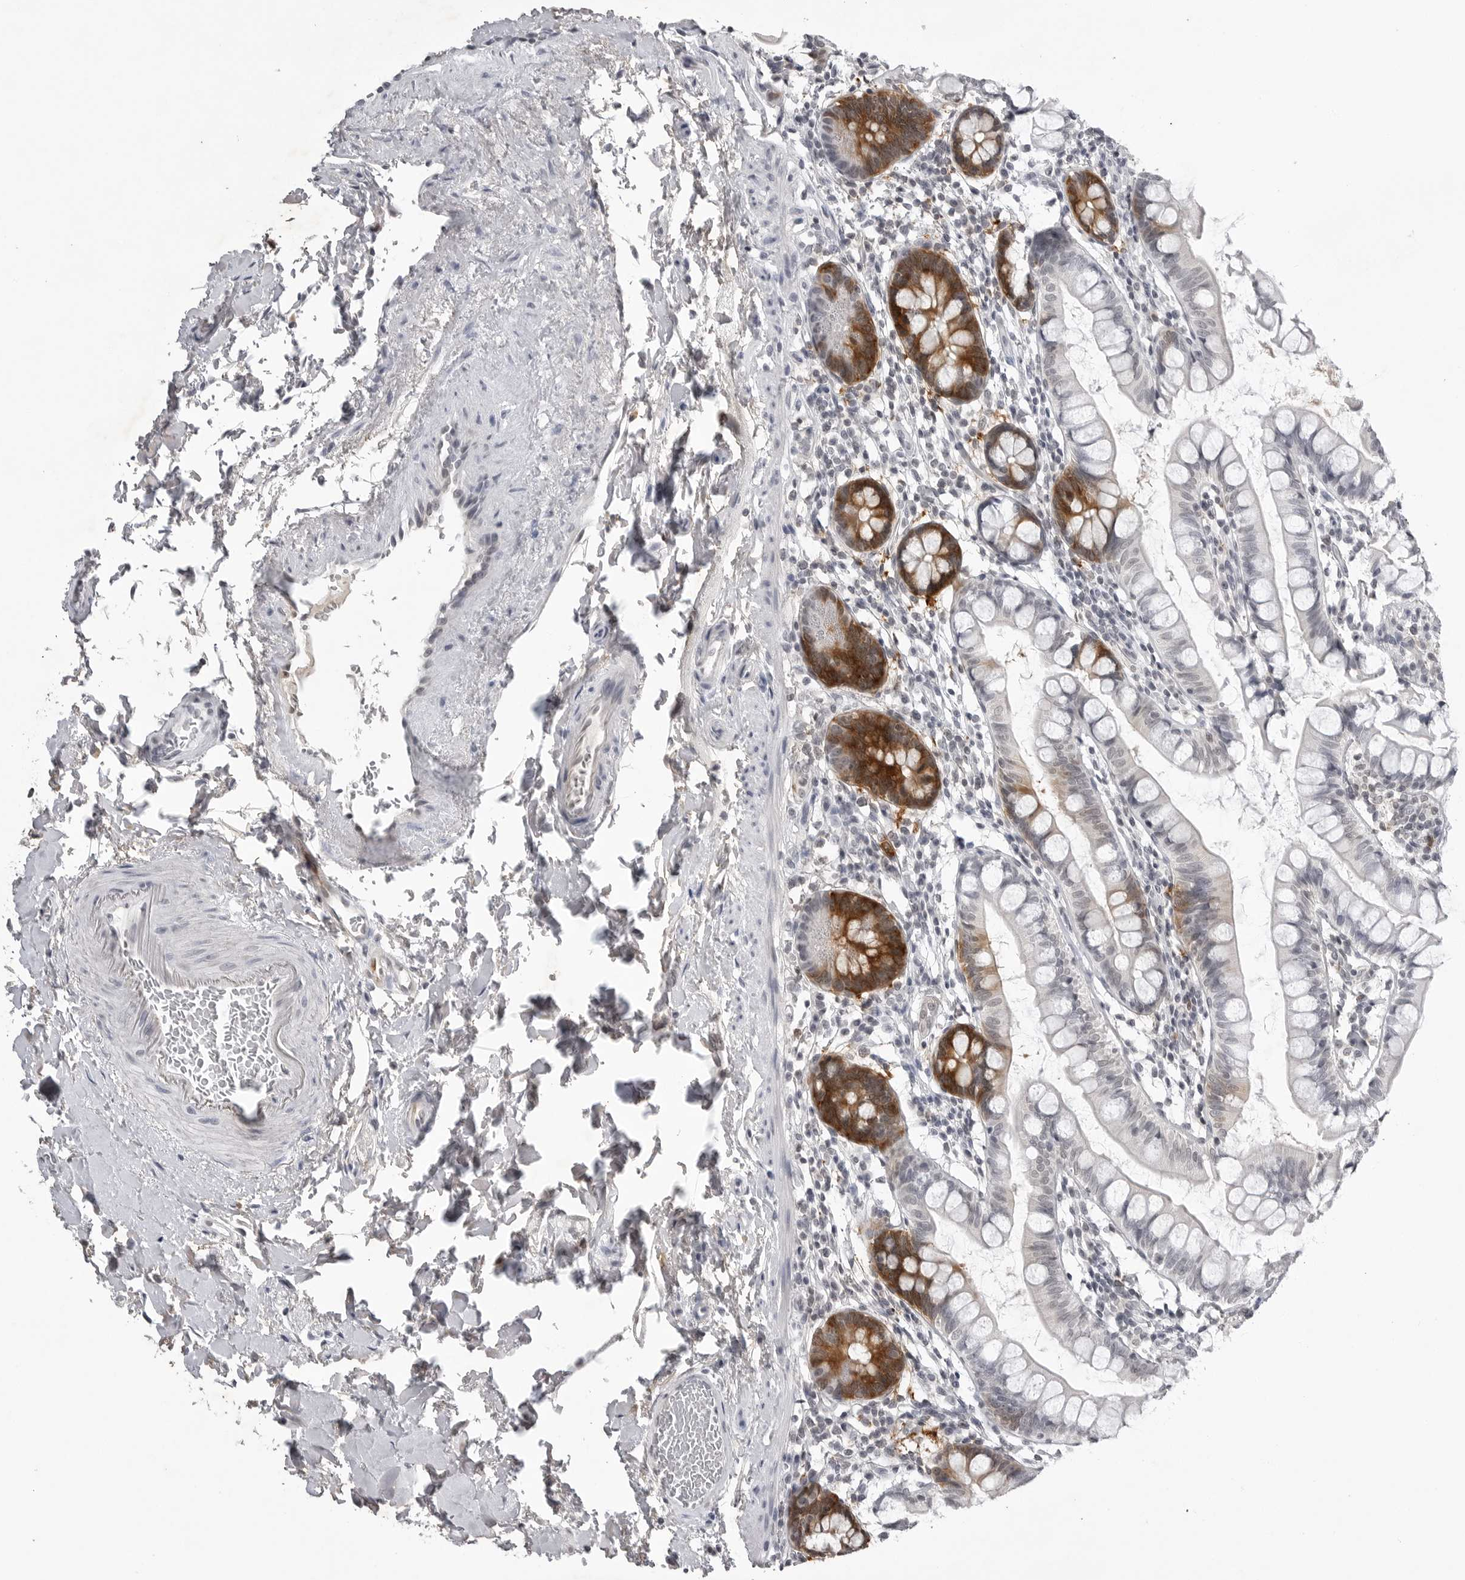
{"staining": {"intensity": "strong", "quantity": "<25%", "location": "cytoplasmic/membranous"}, "tissue": "small intestine", "cell_type": "Glandular cells", "image_type": "normal", "snomed": [{"axis": "morphology", "description": "Normal tissue, NOS"}, {"axis": "topography", "description": "Small intestine"}], "caption": "Strong cytoplasmic/membranous positivity is seen in about <25% of glandular cells in benign small intestine.", "gene": "RRM1", "patient": {"sex": "female", "age": 84}}